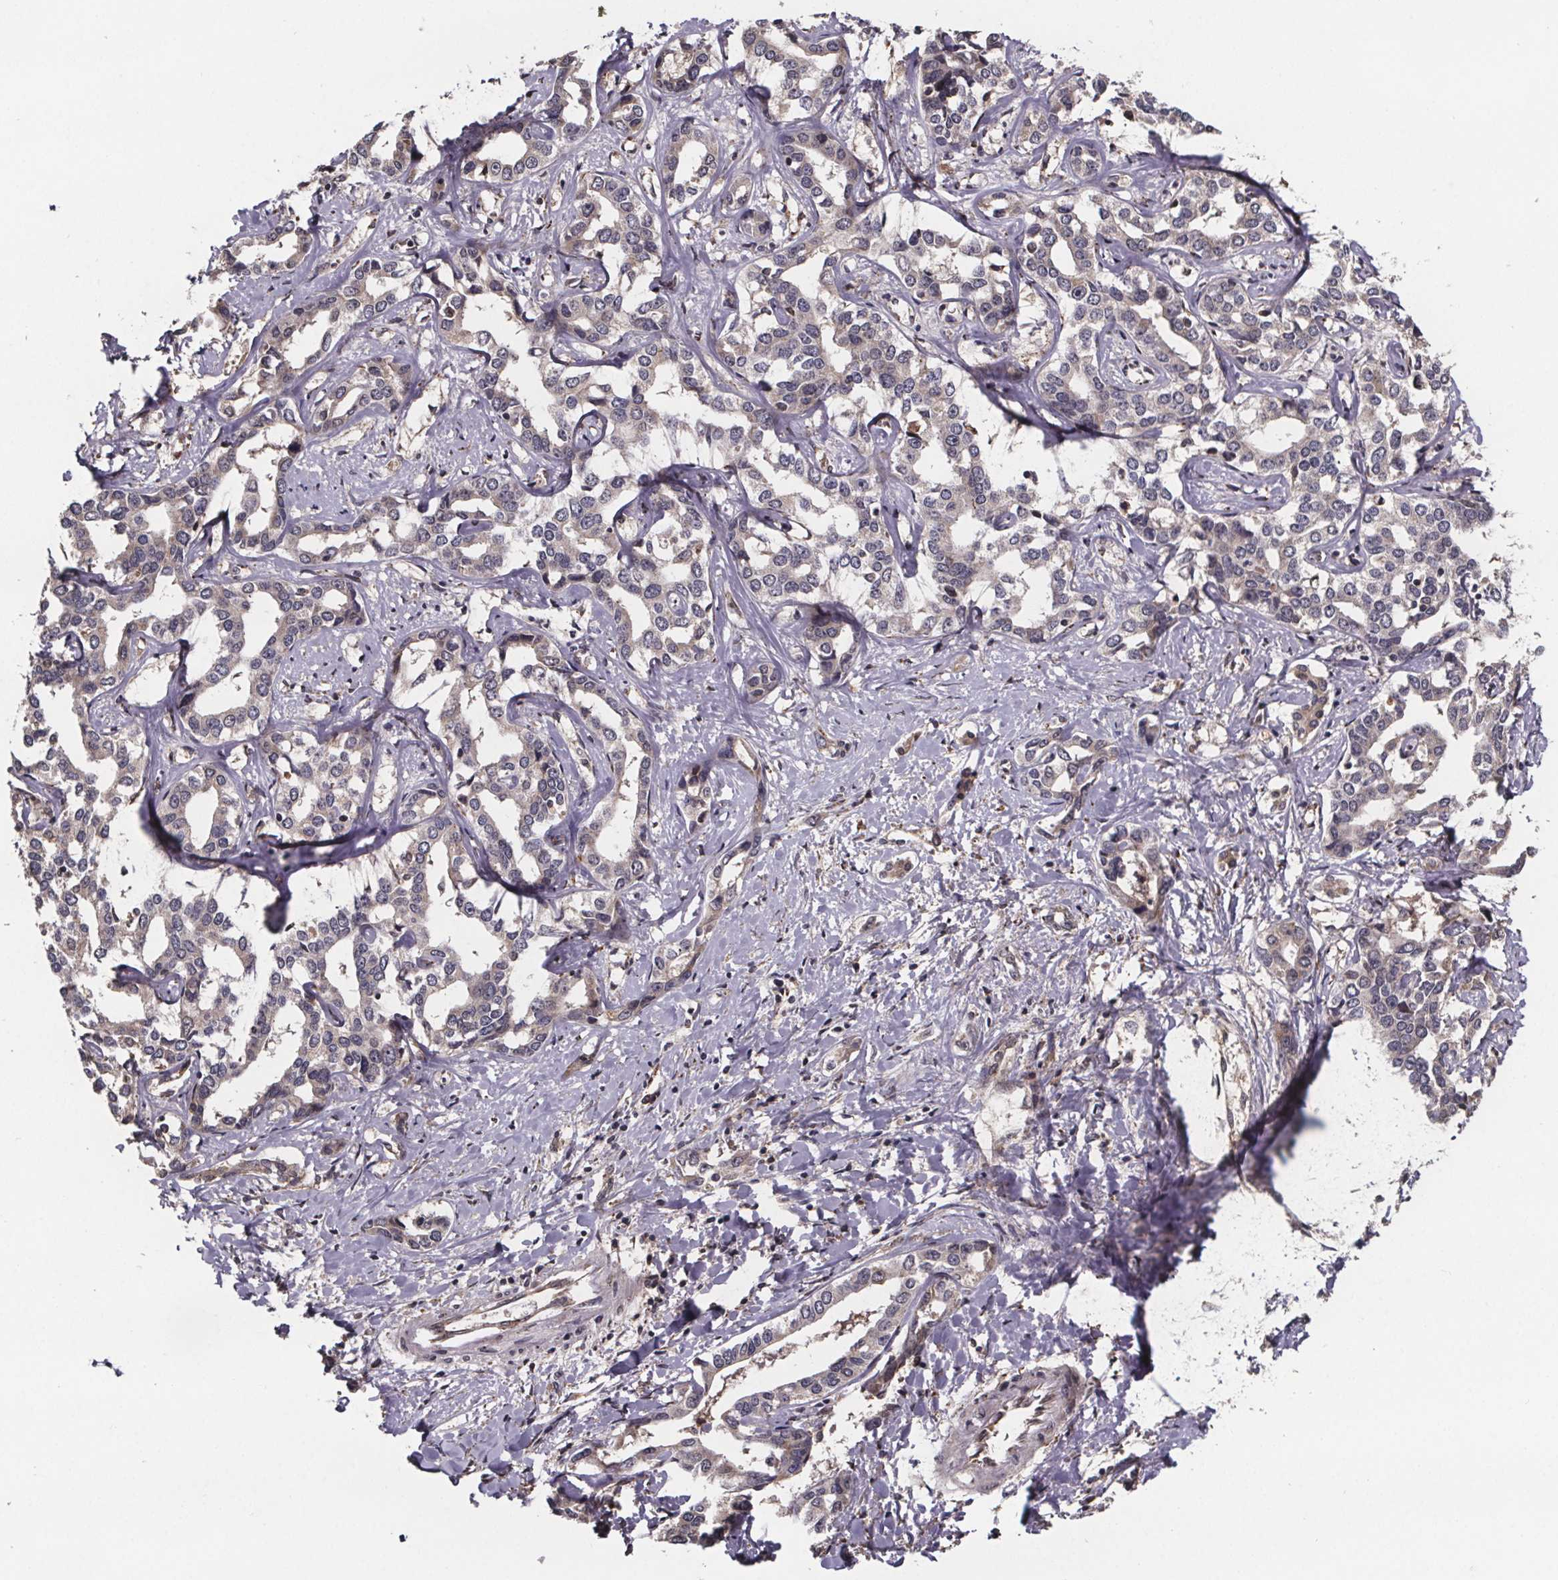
{"staining": {"intensity": "weak", "quantity": "25%-75%", "location": "cytoplasmic/membranous"}, "tissue": "liver cancer", "cell_type": "Tumor cells", "image_type": "cancer", "snomed": [{"axis": "morphology", "description": "Cholangiocarcinoma"}, {"axis": "topography", "description": "Liver"}], "caption": "Immunohistochemistry (IHC) of liver cholangiocarcinoma demonstrates low levels of weak cytoplasmic/membranous staining in about 25%-75% of tumor cells. (IHC, brightfield microscopy, high magnification).", "gene": "SAT1", "patient": {"sex": "male", "age": 59}}